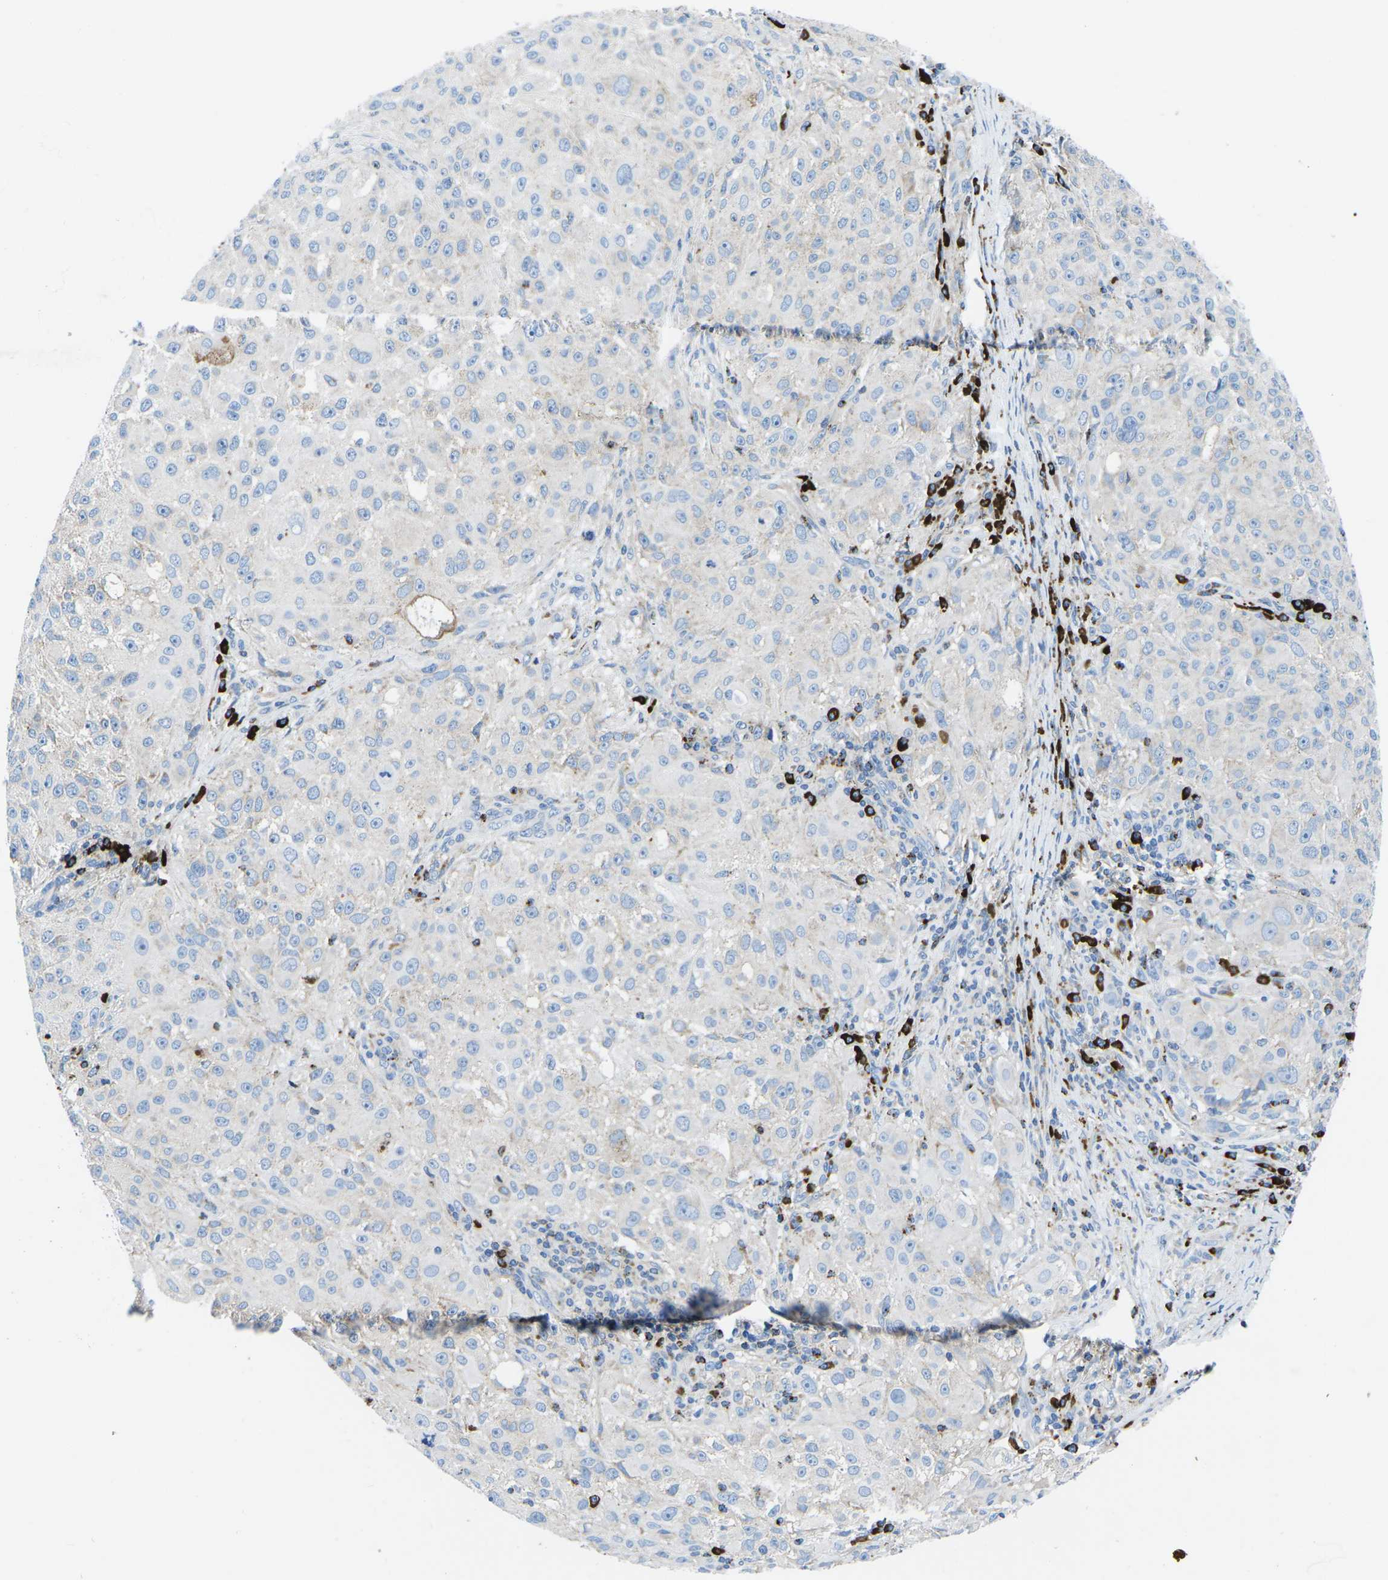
{"staining": {"intensity": "negative", "quantity": "none", "location": "none"}, "tissue": "melanoma", "cell_type": "Tumor cells", "image_type": "cancer", "snomed": [{"axis": "morphology", "description": "Necrosis, NOS"}, {"axis": "morphology", "description": "Malignant melanoma, NOS"}, {"axis": "topography", "description": "Skin"}], "caption": "The IHC histopathology image has no significant staining in tumor cells of malignant melanoma tissue.", "gene": "MC4R", "patient": {"sex": "female", "age": 87}}